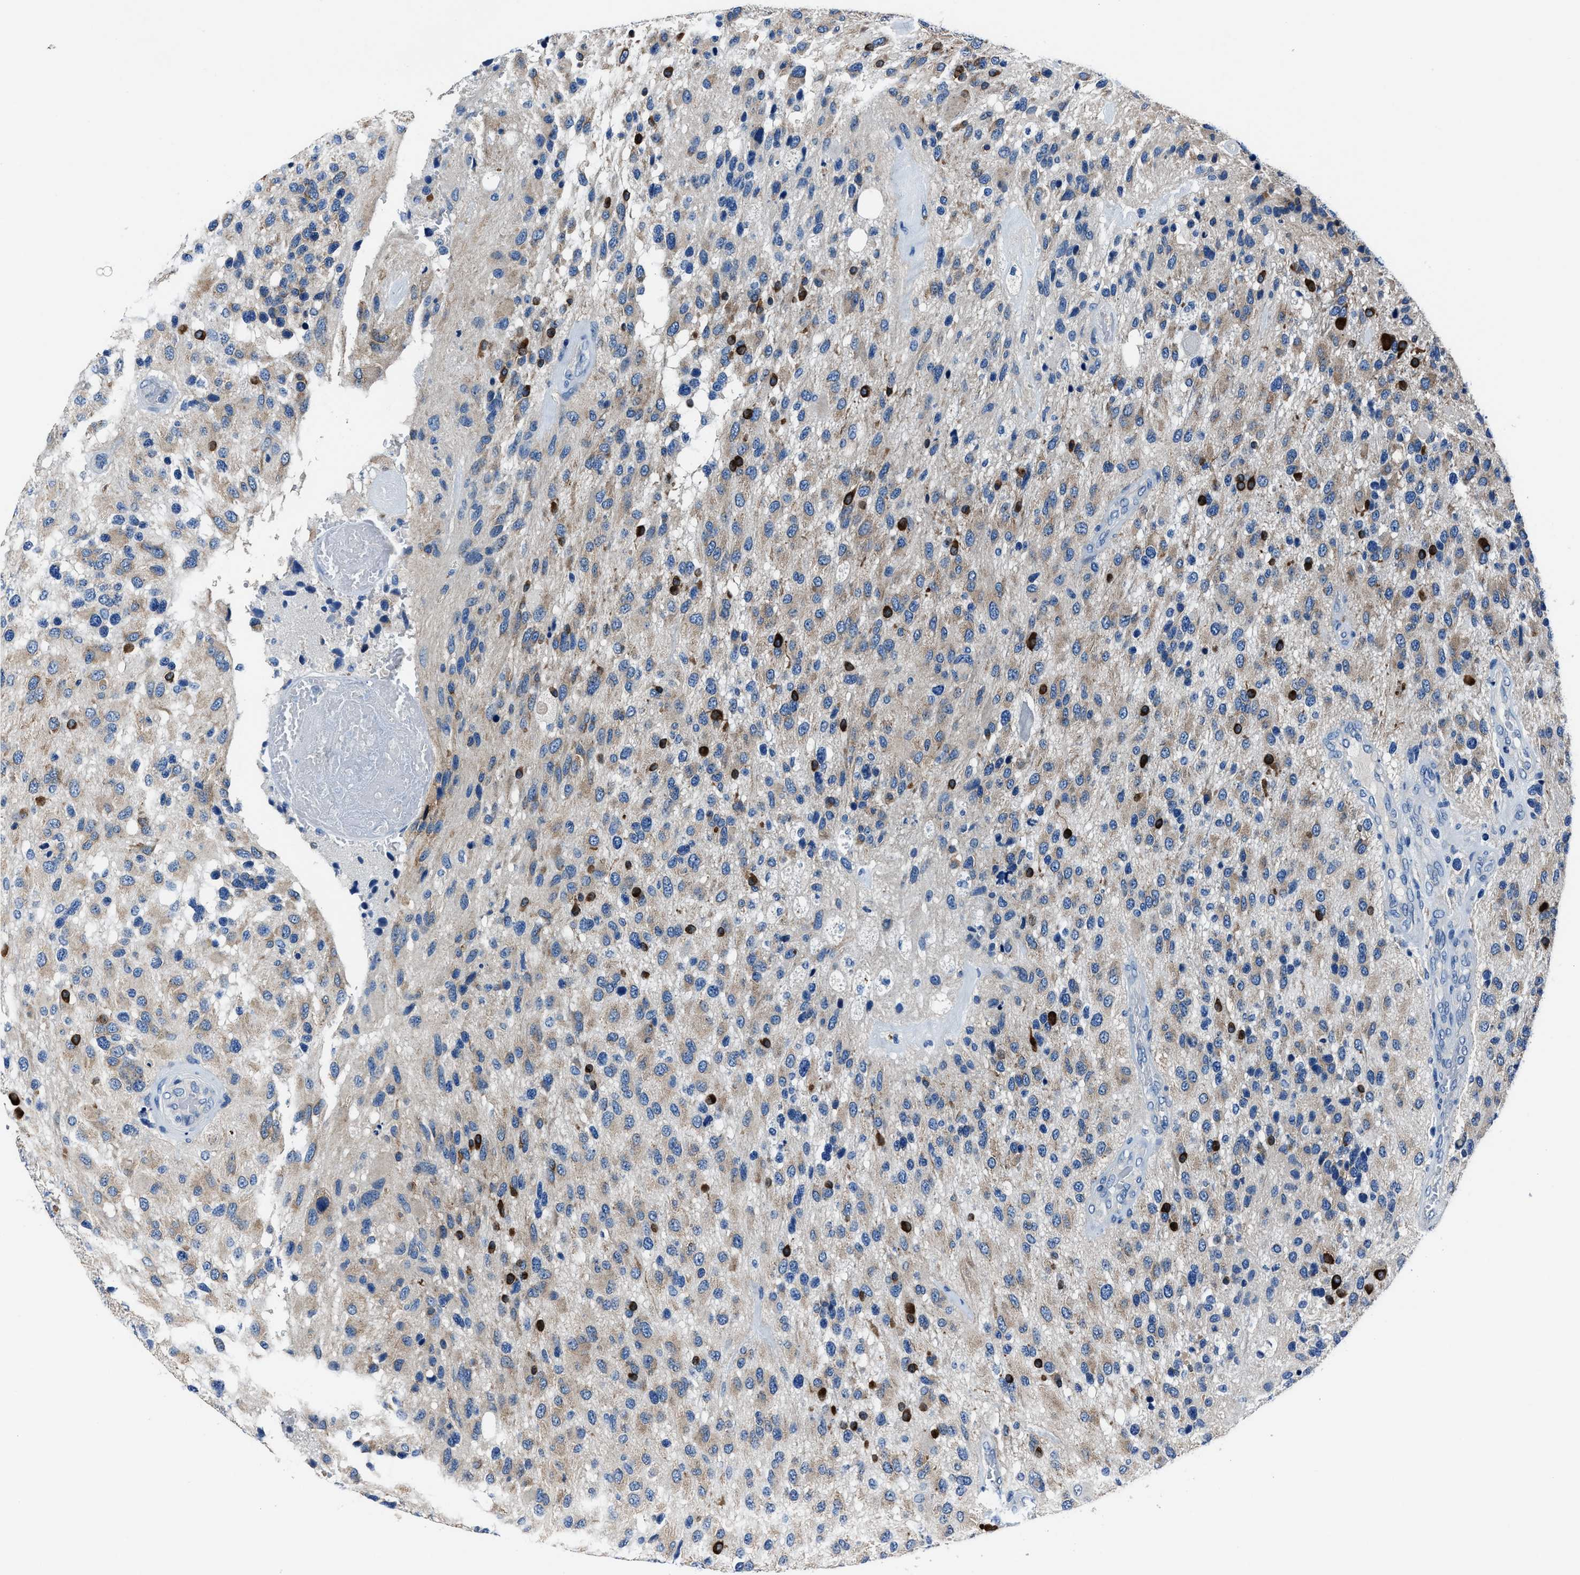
{"staining": {"intensity": "strong", "quantity": "<25%", "location": "cytoplasmic/membranous"}, "tissue": "glioma", "cell_type": "Tumor cells", "image_type": "cancer", "snomed": [{"axis": "morphology", "description": "Glioma, malignant, High grade"}, {"axis": "topography", "description": "Brain"}], "caption": "Protein expression analysis of human glioma reveals strong cytoplasmic/membranous expression in about <25% of tumor cells. (DAB IHC, brown staining for protein, blue staining for nuclei).", "gene": "NACAD", "patient": {"sex": "female", "age": 58}}